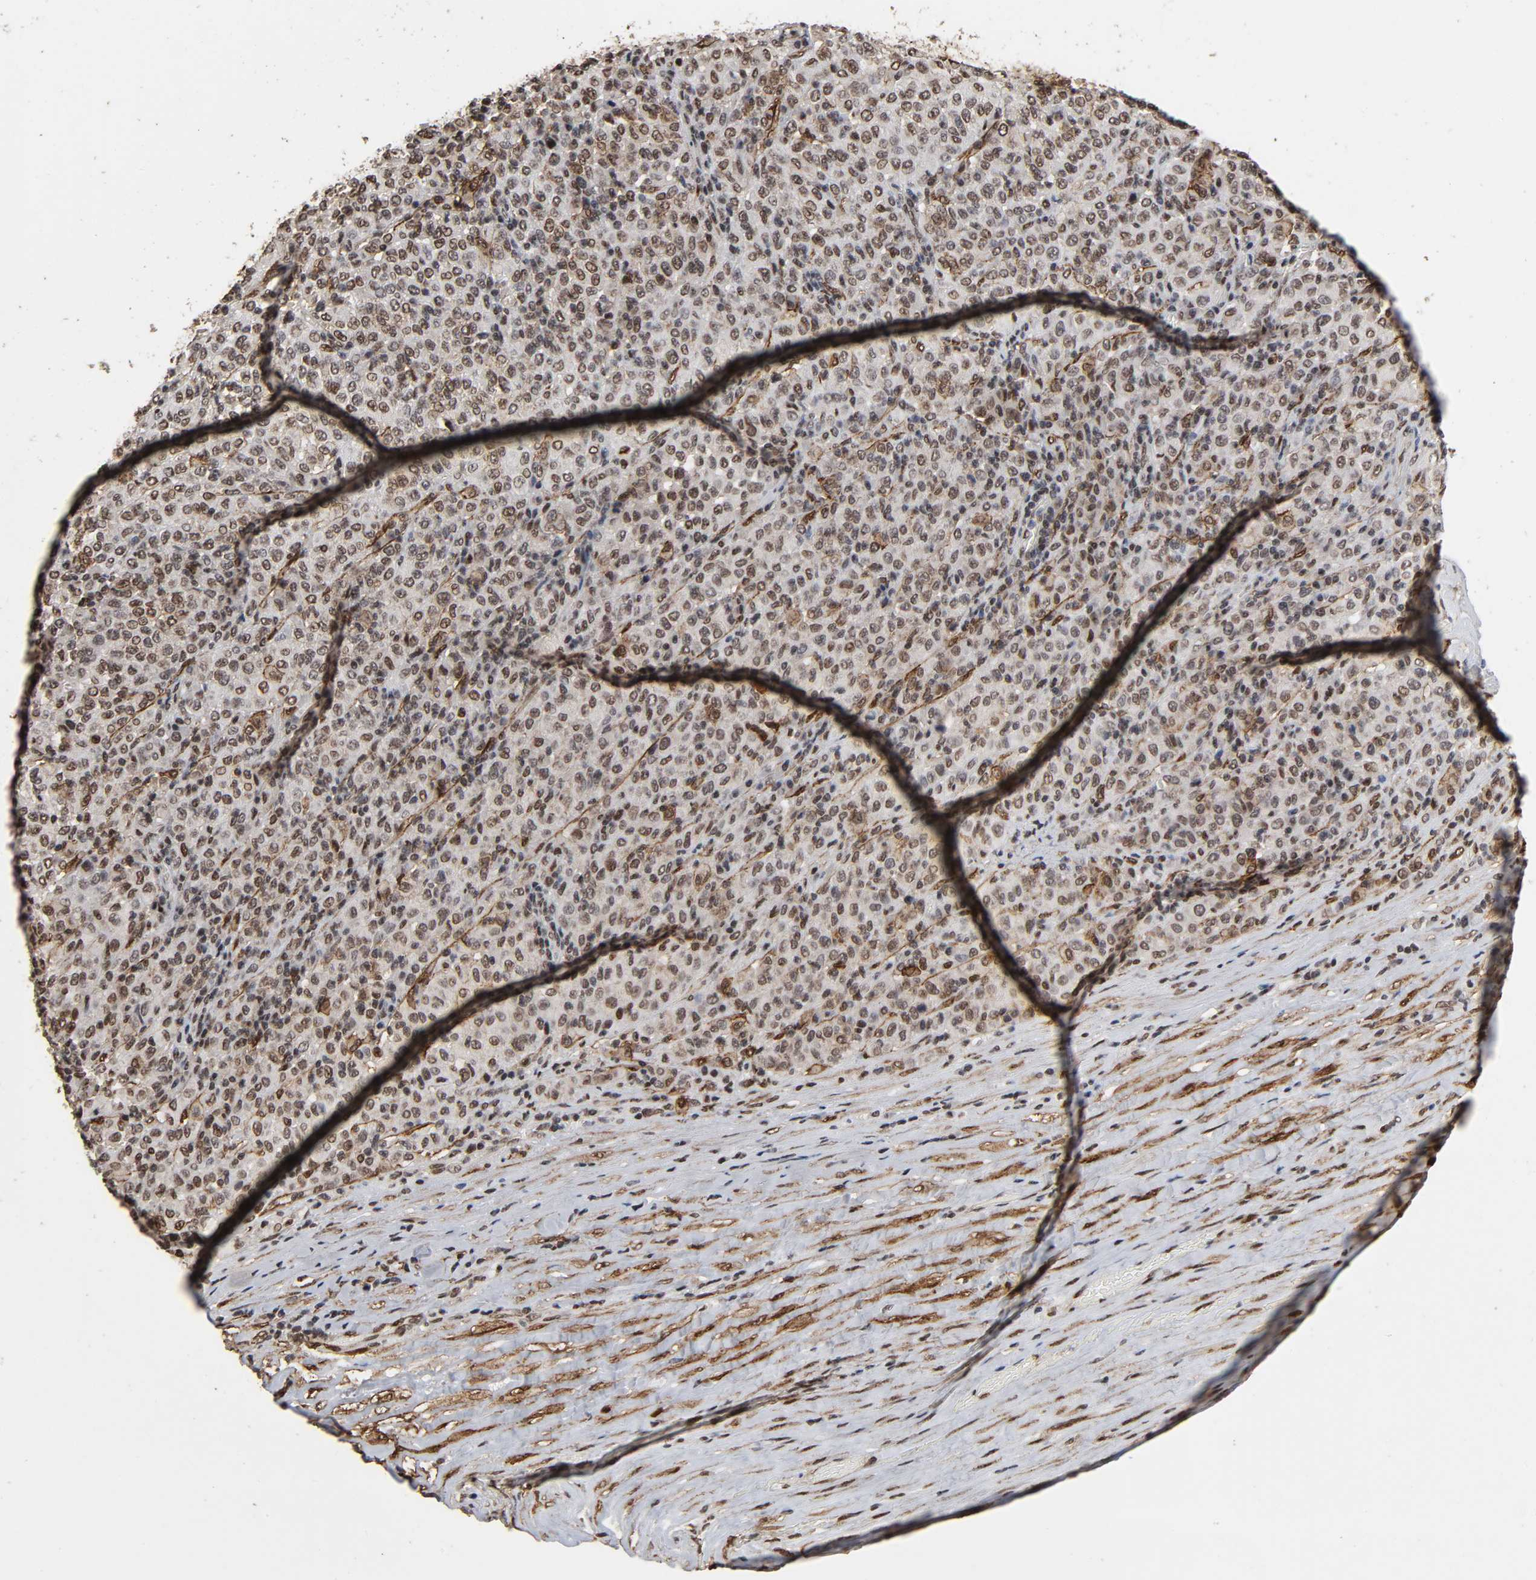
{"staining": {"intensity": "moderate", "quantity": "25%-75%", "location": "cytoplasmic/membranous,nuclear"}, "tissue": "melanoma", "cell_type": "Tumor cells", "image_type": "cancer", "snomed": [{"axis": "morphology", "description": "Malignant melanoma, Metastatic site"}, {"axis": "topography", "description": "Pancreas"}], "caption": "DAB immunohistochemical staining of human melanoma shows moderate cytoplasmic/membranous and nuclear protein staining in about 25%-75% of tumor cells.", "gene": "AHNAK2", "patient": {"sex": "female", "age": 30}}